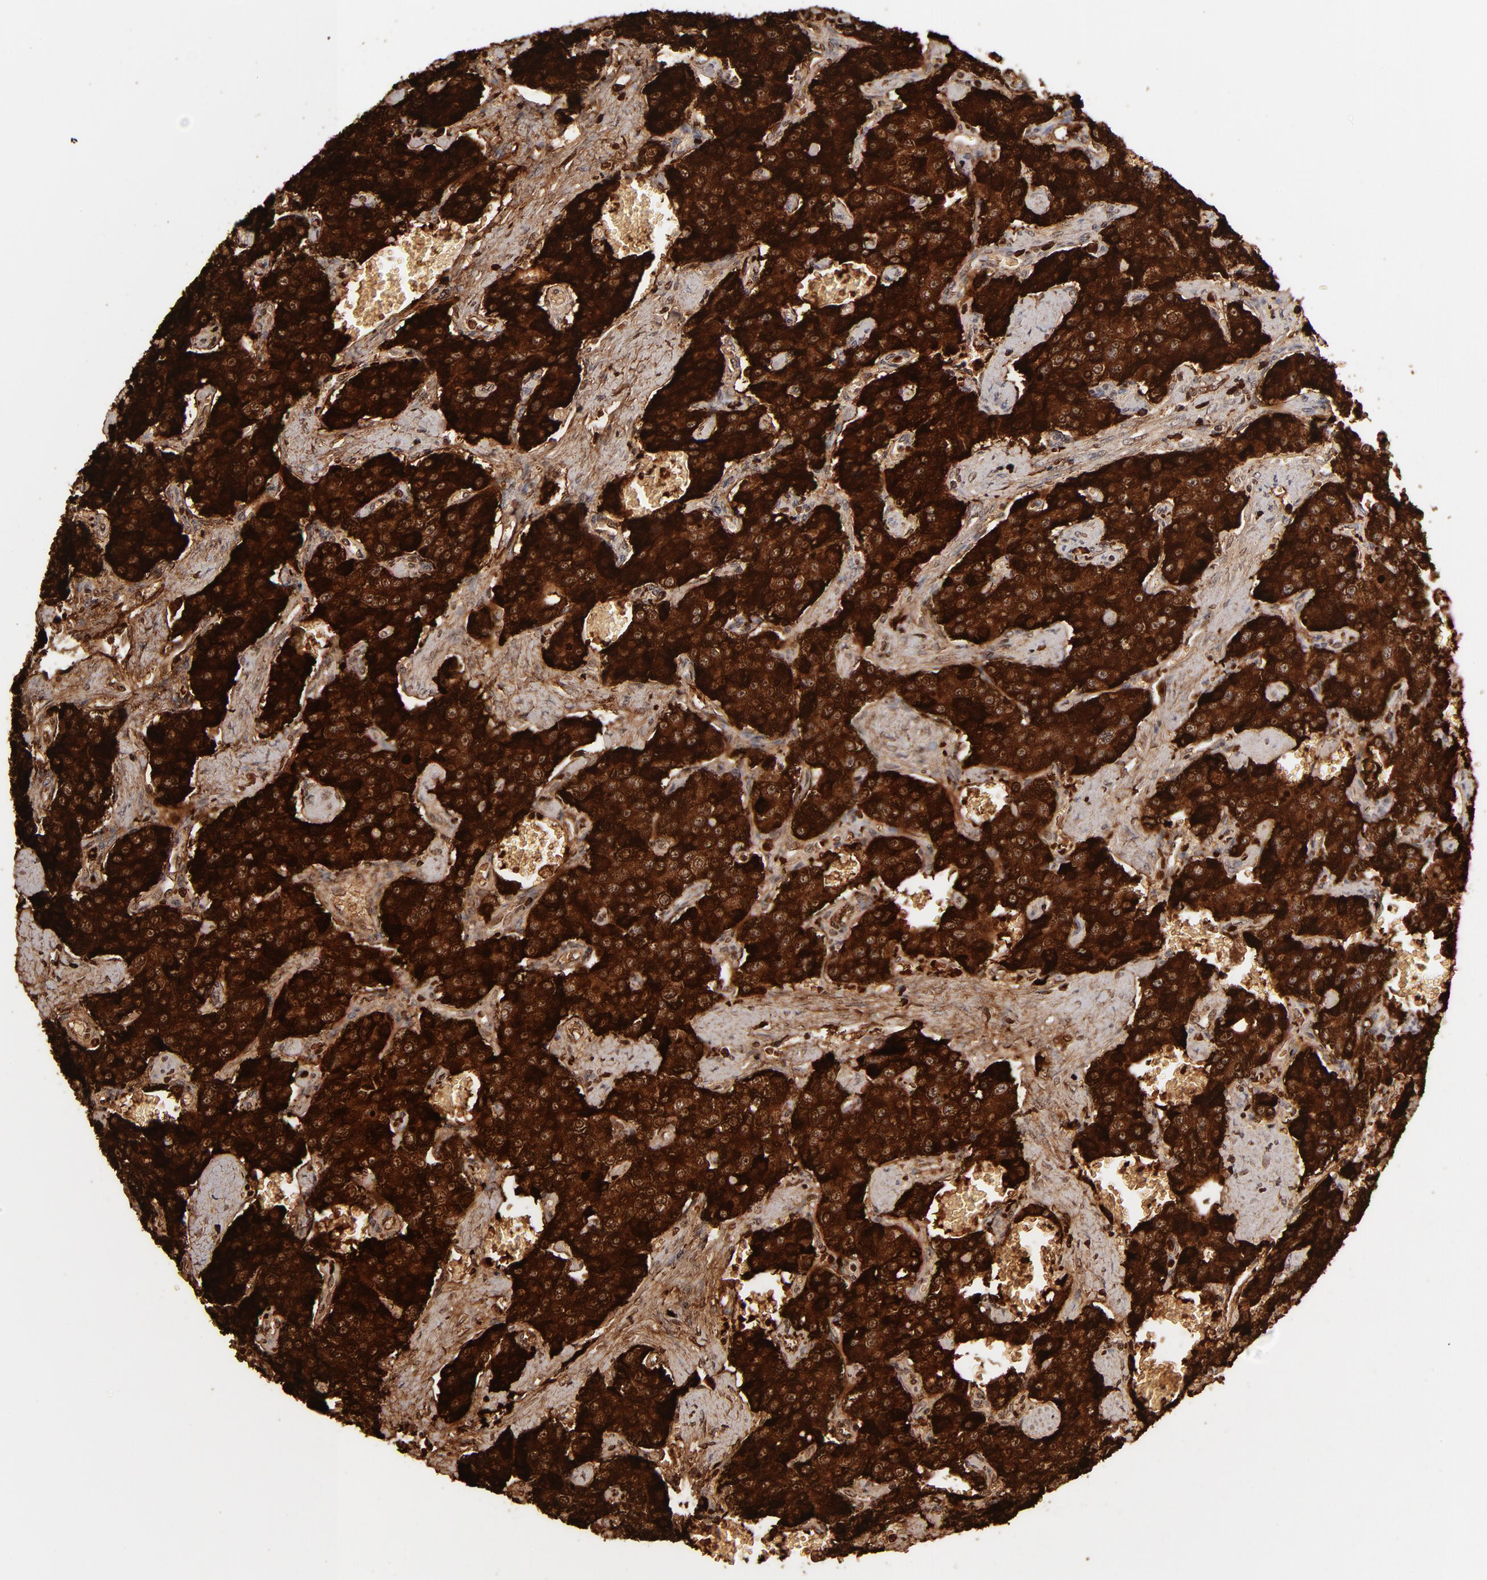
{"staining": {"intensity": "strong", "quantity": ">75%", "location": "cytoplasmic/membranous"}, "tissue": "carcinoid", "cell_type": "Tumor cells", "image_type": "cancer", "snomed": [{"axis": "morphology", "description": "Carcinoid, malignant, NOS"}, {"axis": "topography", "description": "Small intestine"}], "caption": "A micrograph of human carcinoid stained for a protein demonstrates strong cytoplasmic/membranous brown staining in tumor cells.", "gene": "KHNYN", "patient": {"sex": "male", "age": 52}}